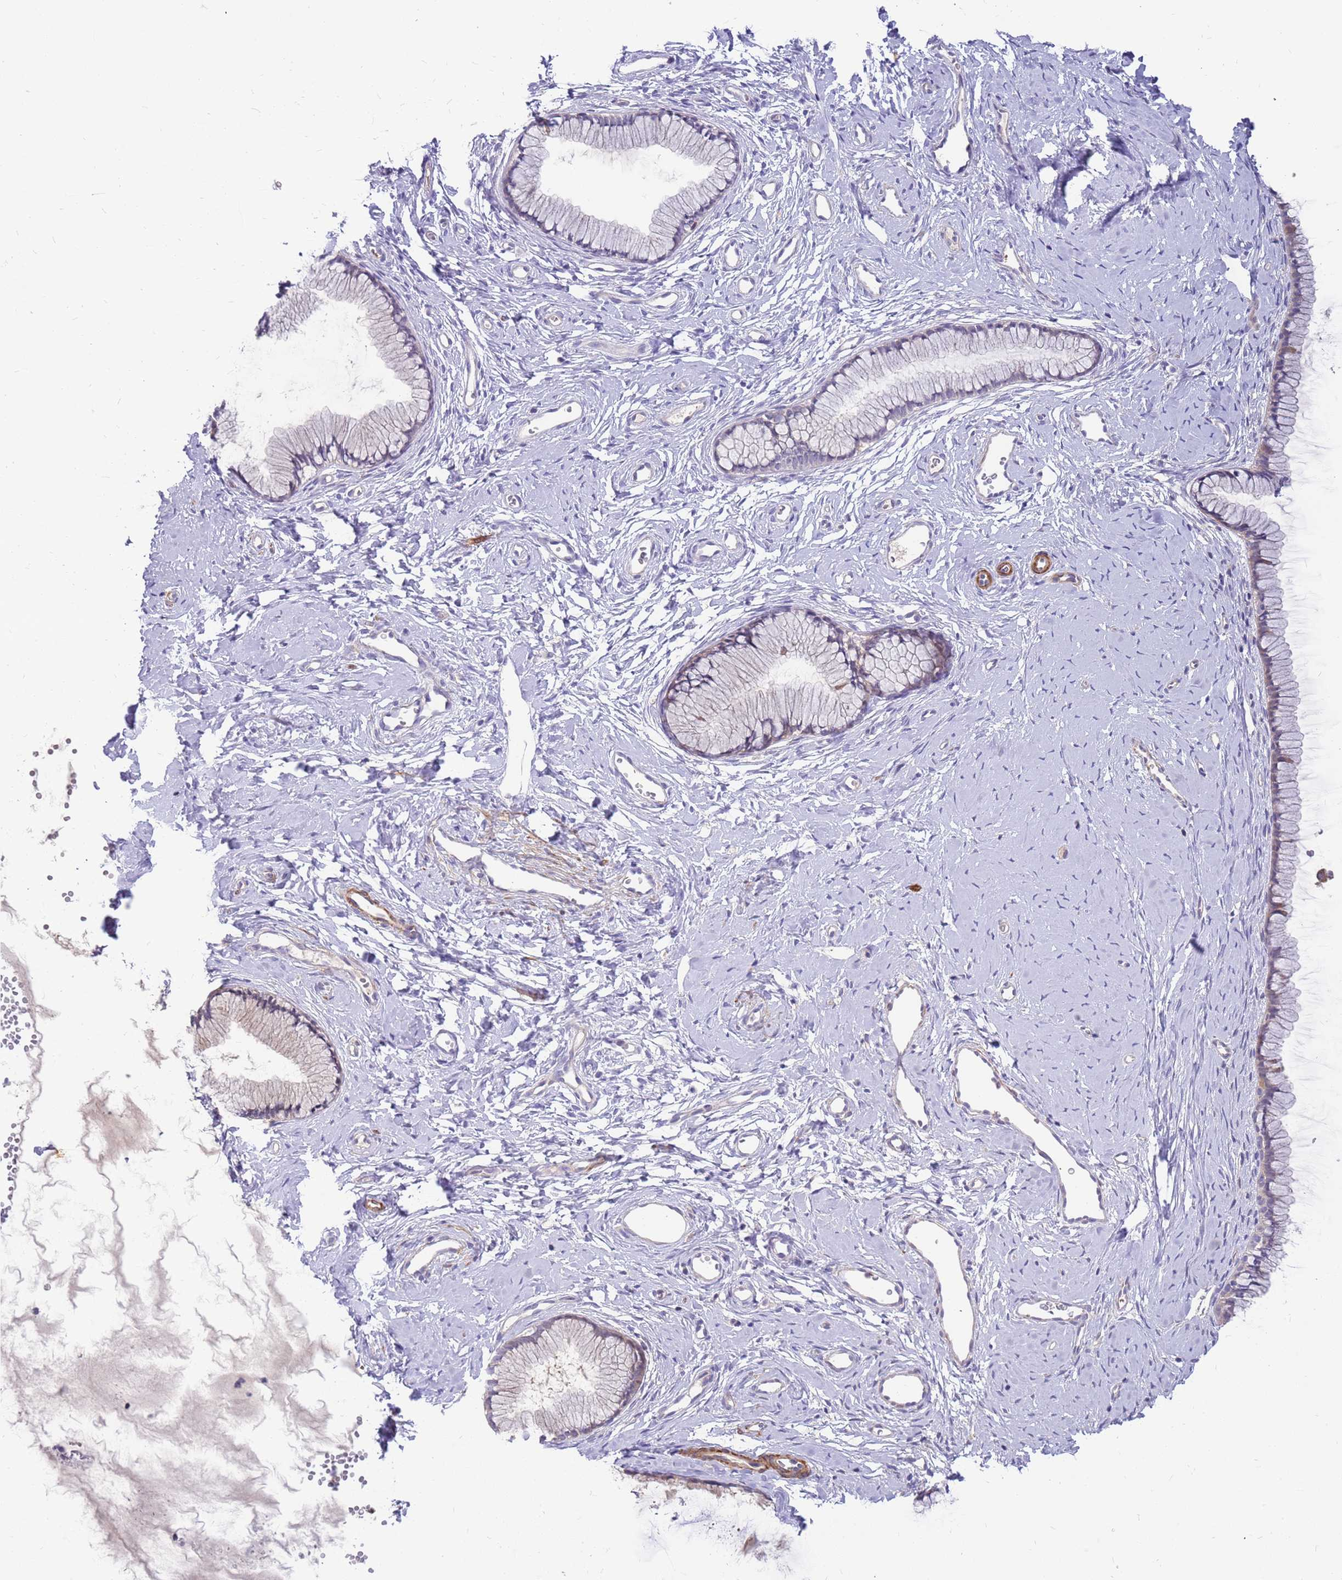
{"staining": {"intensity": "negative", "quantity": "none", "location": "none"}, "tissue": "cervix", "cell_type": "Glandular cells", "image_type": "normal", "snomed": [{"axis": "morphology", "description": "Normal tissue, NOS"}, {"axis": "topography", "description": "Cervix"}], "caption": "Protein analysis of benign cervix shows no significant staining in glandular cells. Brightfield microscopy of immunohistochemistry (IHC) stained with DAB (brown) and hematoxylin (blue), captured at high magnification.", "gene": "MVD", "patient": {"sex": "female", "age": 40}}